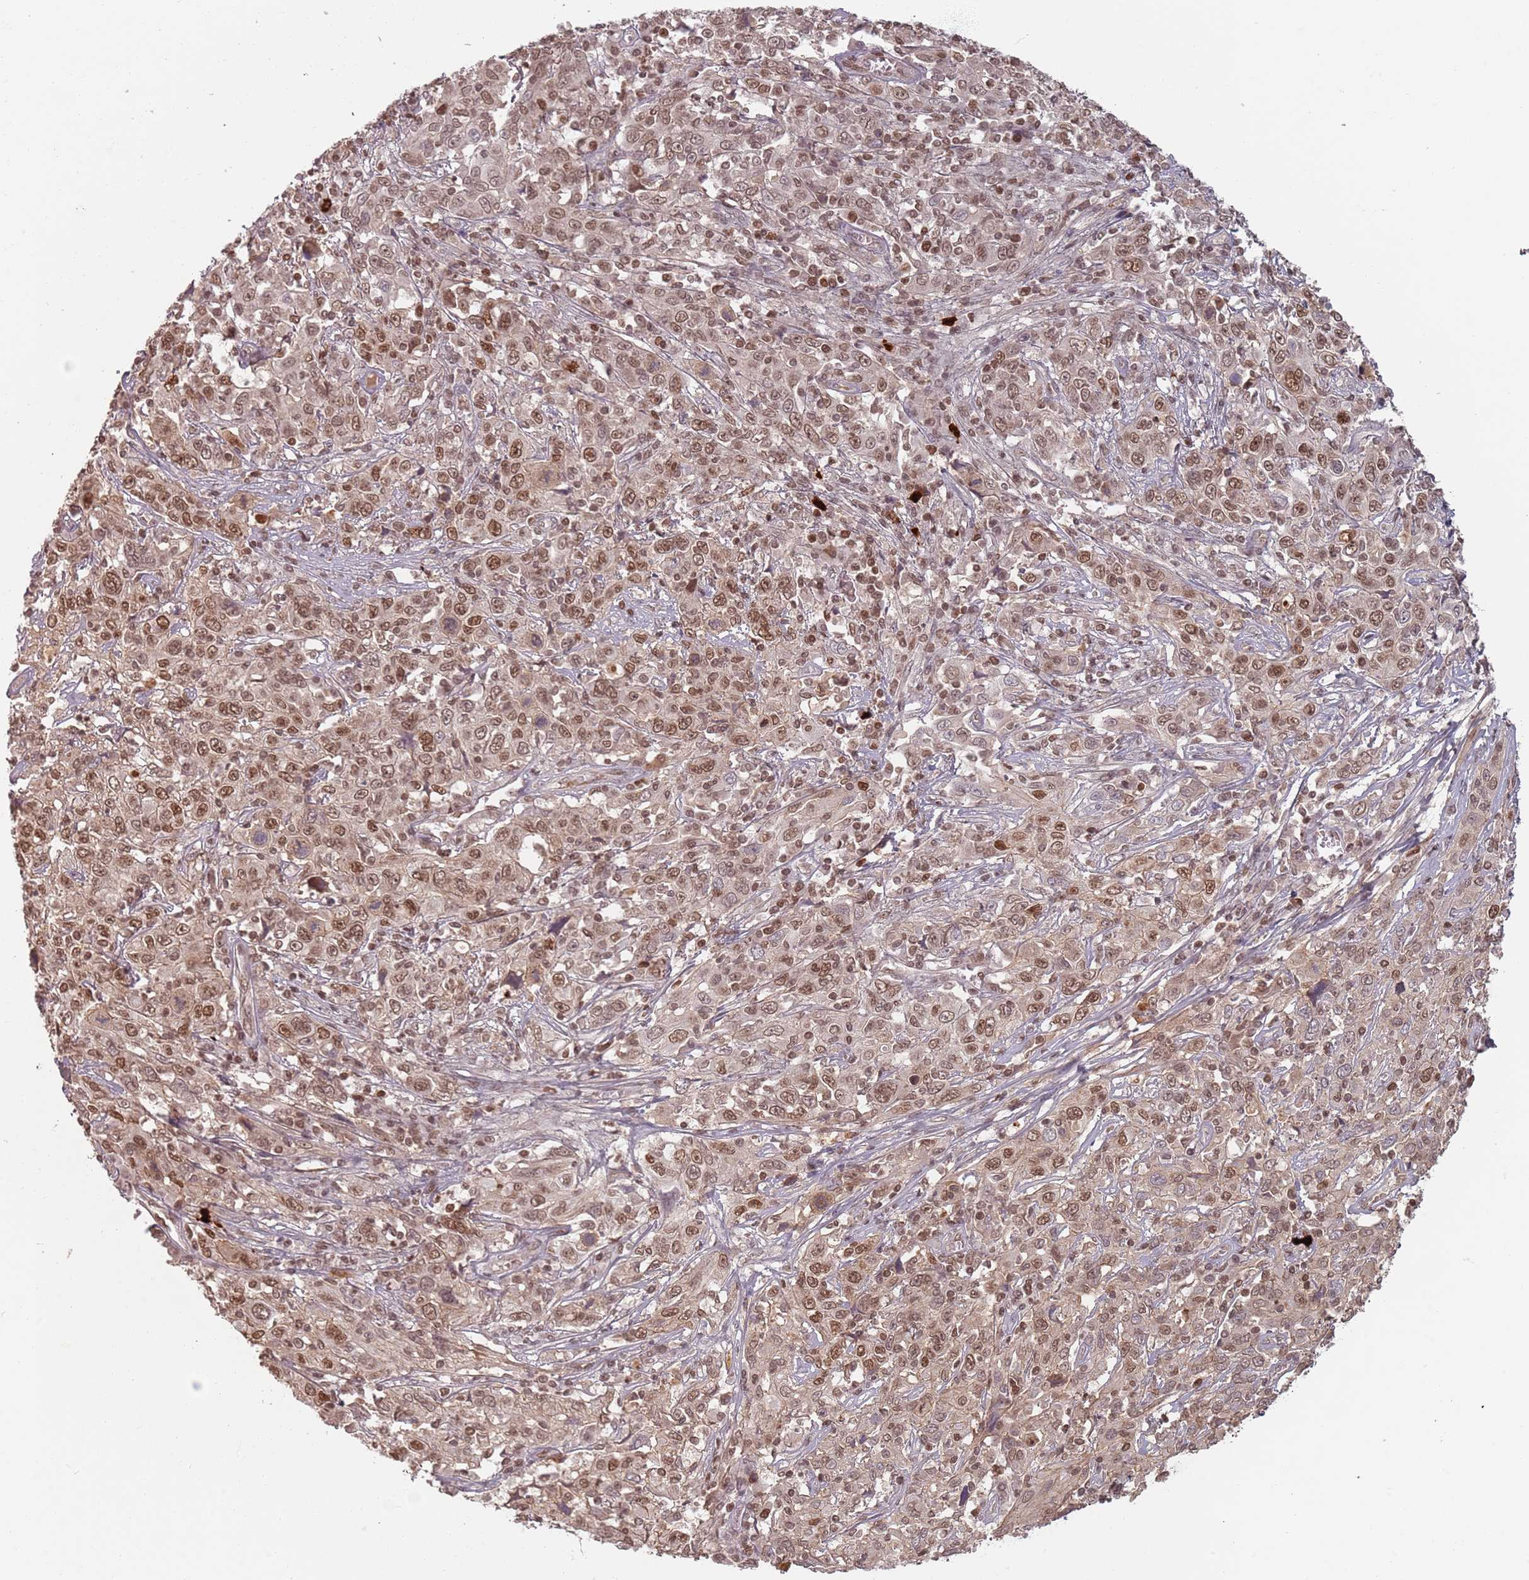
{"staining": {"intensity": "moderate", "quantity": ">75%", "location": "cytoplasmic/membranous,nuclear"}, "tissue": "cervical cancer", "cell_type": "Tumor cells", "image_type": "cancer", "snomed": [{"axis": "morphology", "description": "Squamous cell carcinoma, NOS"}, {"axis": "topography", "description": "Cervix"}], "caption": "This photomicrograph demonstrates cervical cancer stained with IHC to label a protein in brown. The cytoplasmic/membranous and nuclear of tumor cells show moderate positivity for the protein. Nuclei are counter-stained blue.", "gene": "NUP50", "patient": {"sex": "female", "age": 46}}